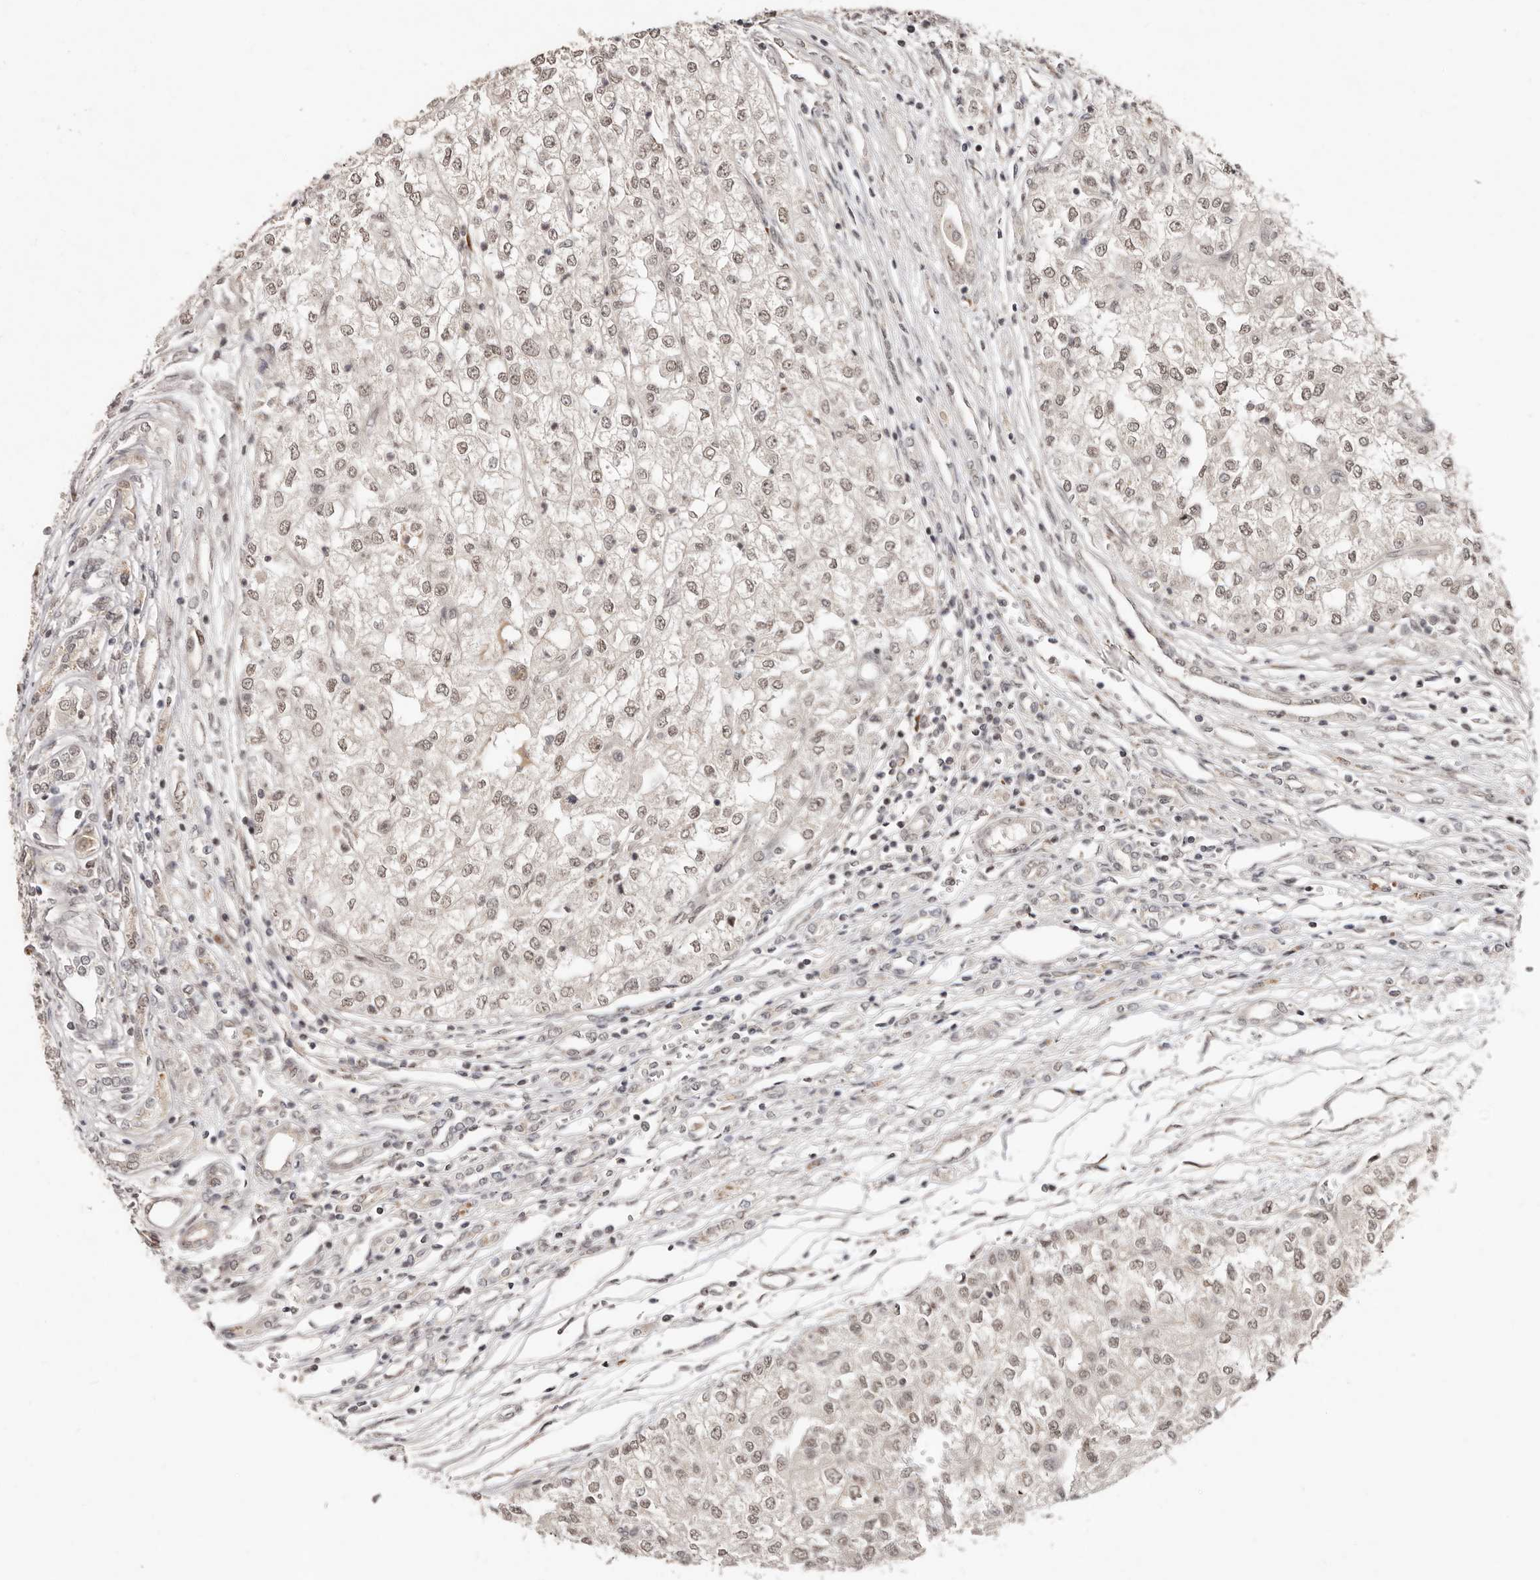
{"staining": {"intensity": "weak", "quantity": ">75%", "location": "nuclear"}, "tissue": "renal cancer", "cell_type": "Tumor cells", "image_type": "cancer", "snomed": [{"axis": "morphology", "description": "Adenocarcinoma, NOS"}, {"axis": "topography", "description": "Kidney"}], "caption": "Protein staining of renal cancer (adenocarcinoma) tissue demonstrates weak nuclear expression in about >75% of tumor cells.", "gene": "SRCAP", "patient": {"sex": "female", "age": 54}}